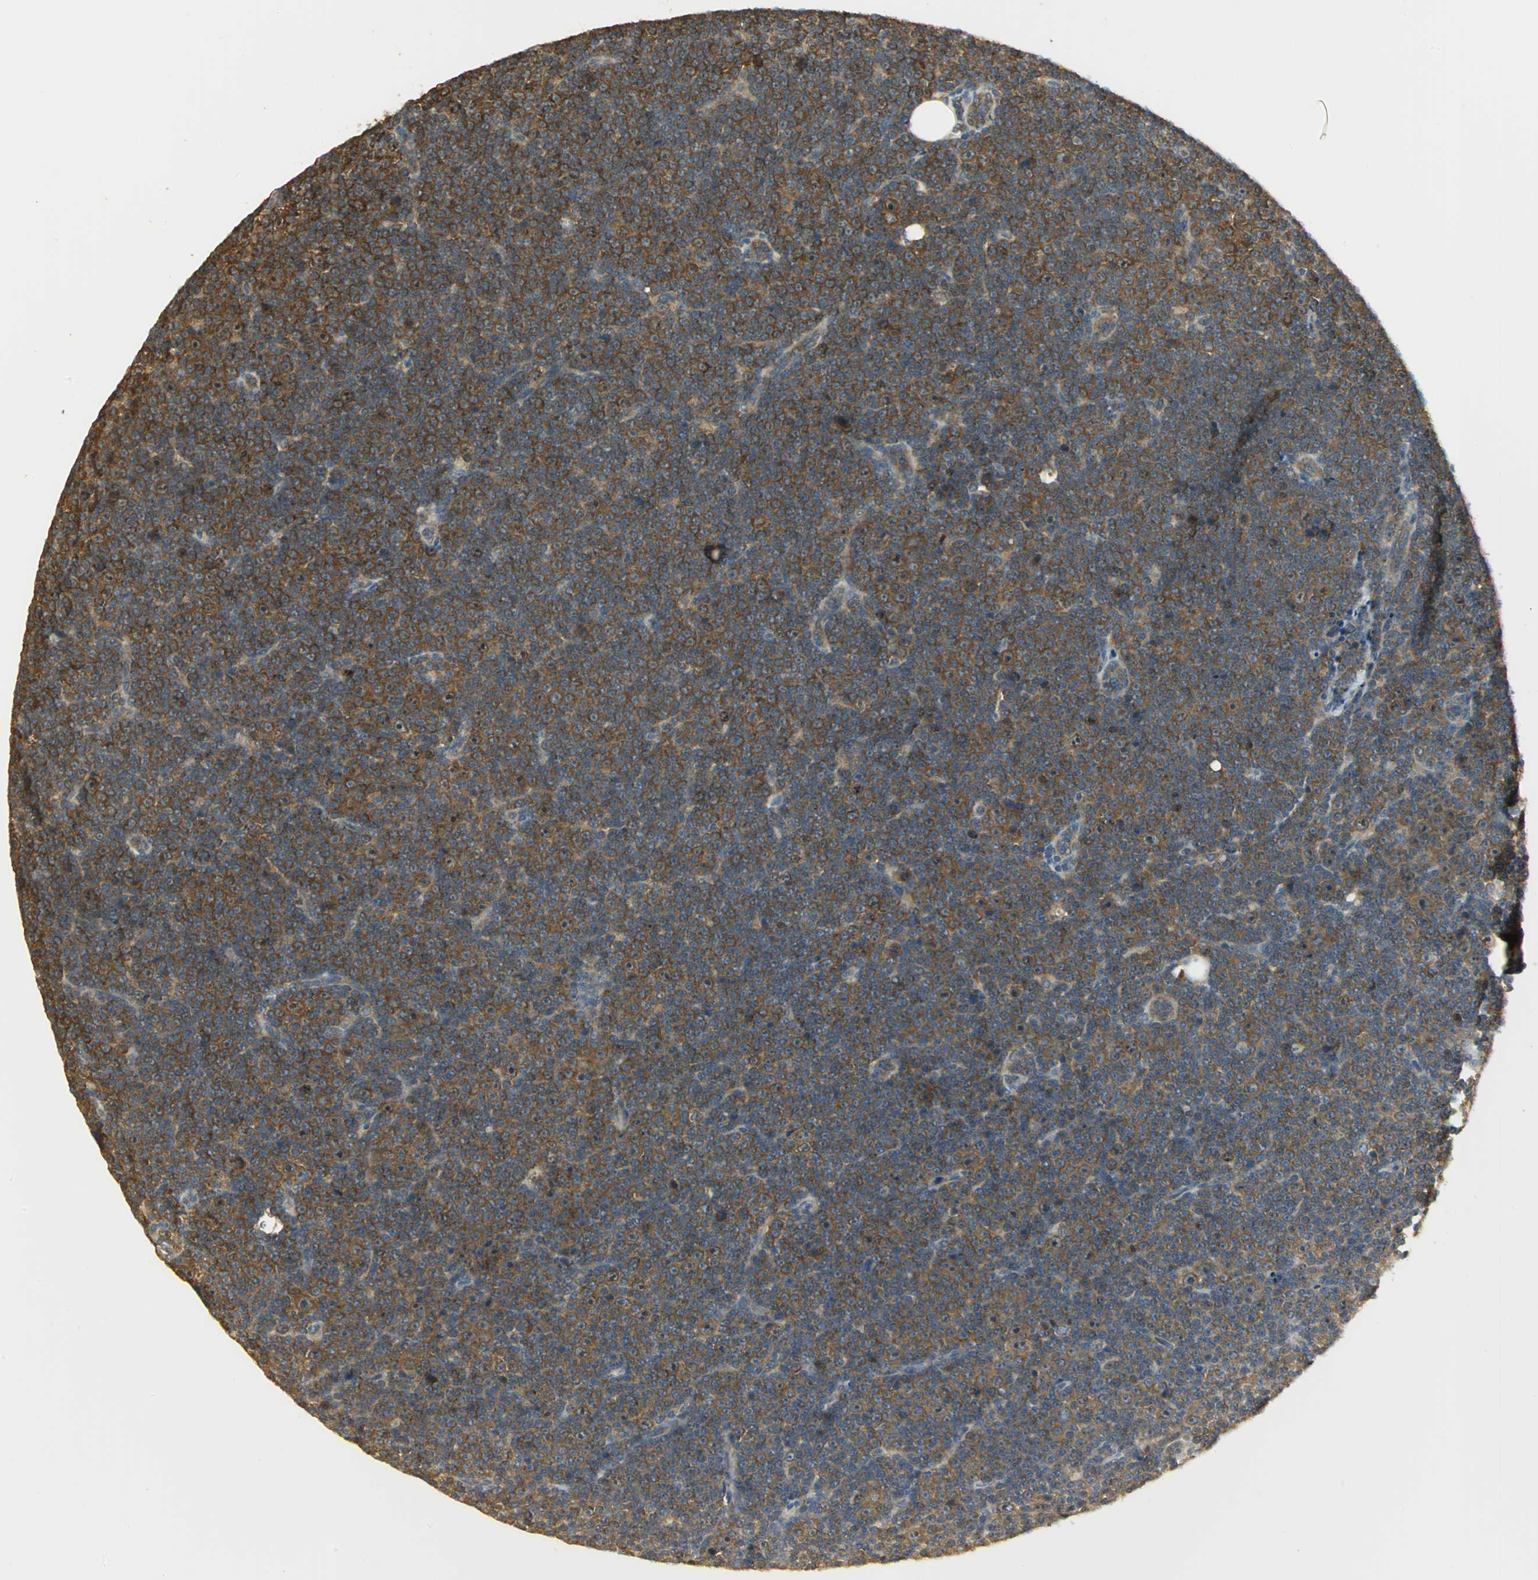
{"staining": {"intensity": "strong", "quantity": ">75%", "location": "cytoplasmic/membranous"}, "tissue": "lymphoma", "cell_type": "Tumor cells", "image_type": "cancer", "snomed": [{"axis": "morphology", "description": "Malignant lymphoma, non-Hodgkin's type, Low grade"}, {"axis": "topography", "description": "Lymph node"}], "caption": "Immunohistochemical staining of human malignant lymphoma, non-Hodgkin's type (low-grade) shows strong cytoplasmic/membranous protein staining in about >75% of tumor cells. (IHC, brightfield microscopy, high magnification).", "gene": "RARS1", "patient": {"sex": "female", "age": 67}}